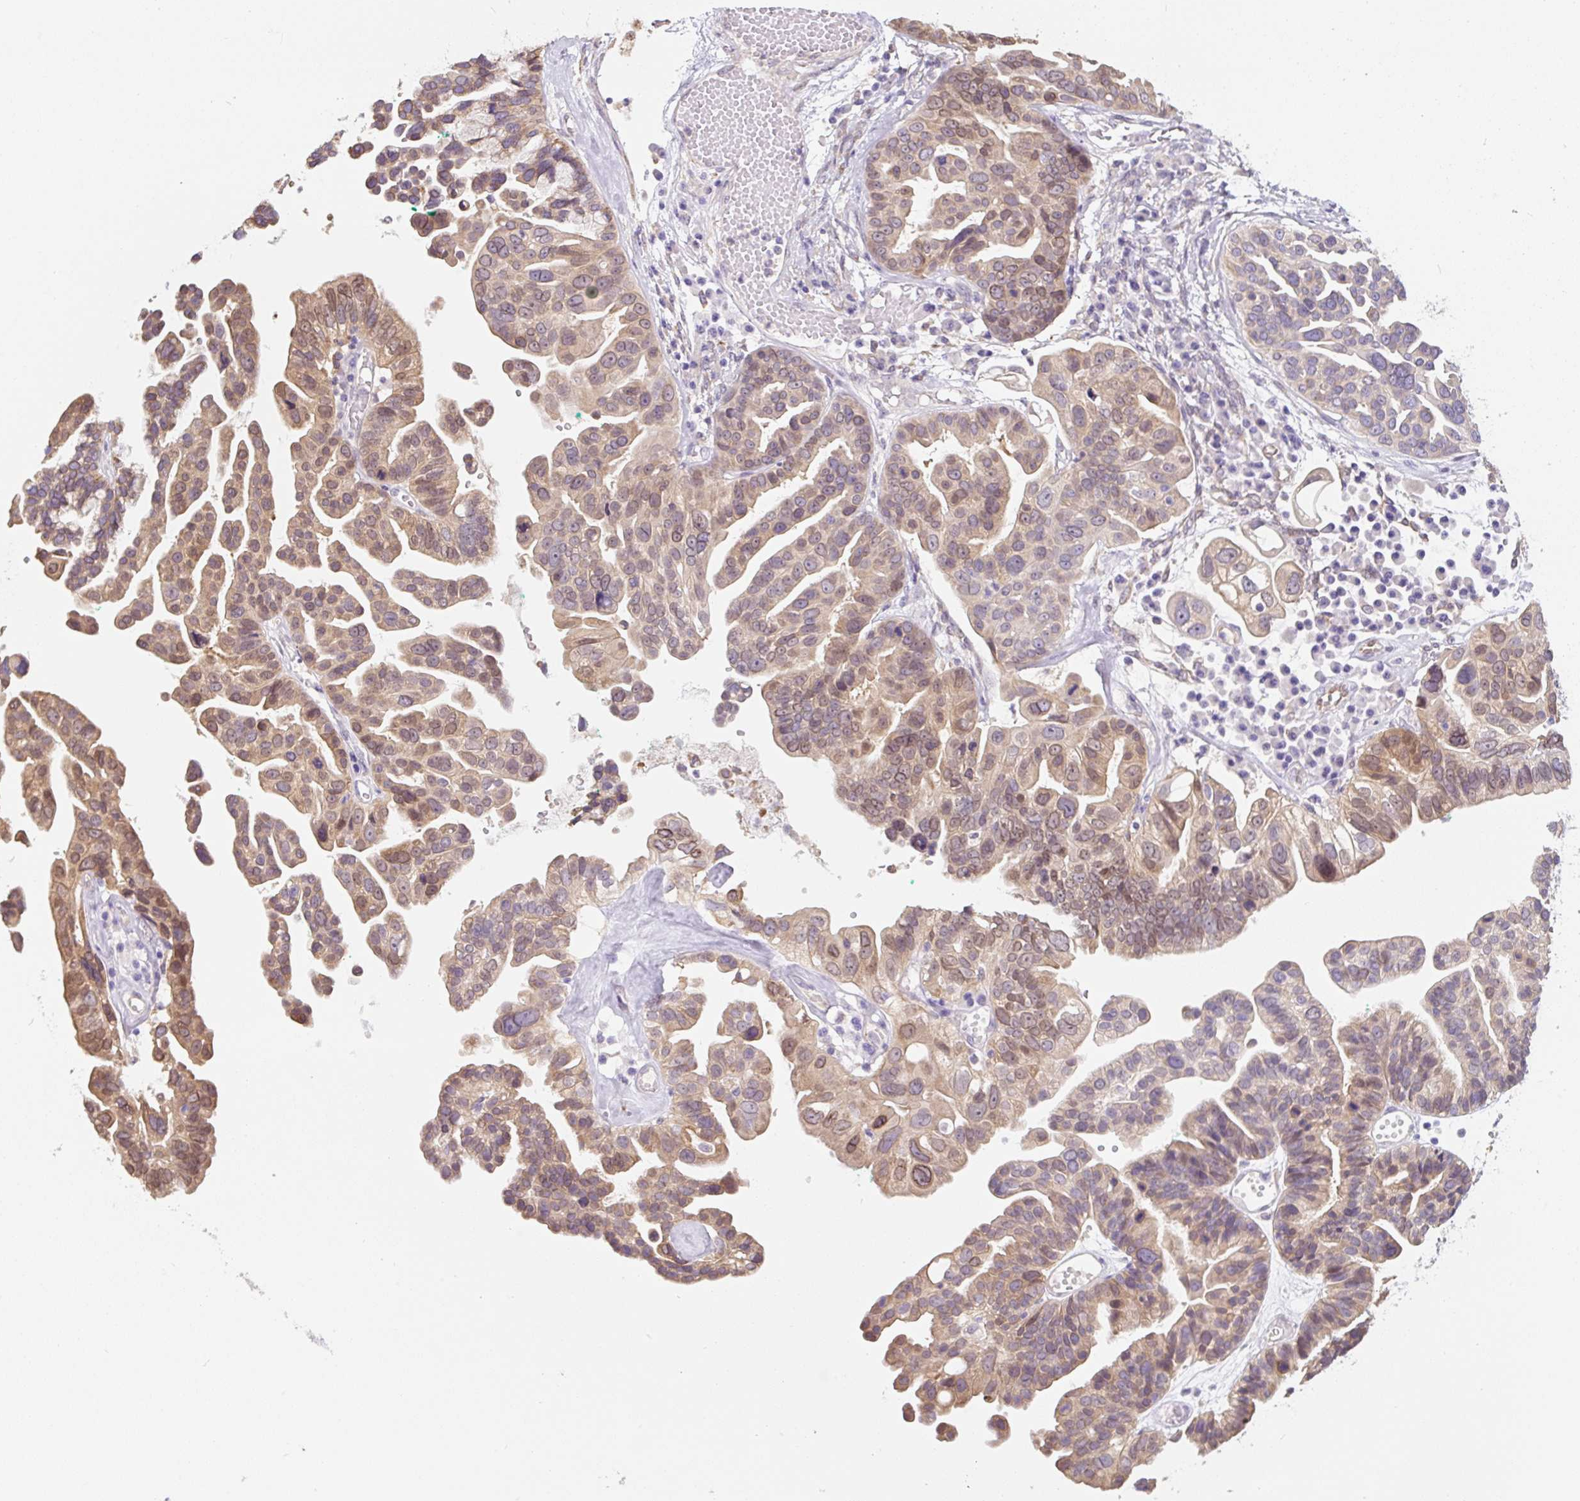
{"staining": {"intensity": "moderate", "quantity": "25%-75%", "location": "cytoplasmic/membranous,nuclear"}, "tissue": "ovarian cancer", "cell_type": "Tumor cells", "image_type": "cancer", "snomed": [{"axis": "morphology", "description": "Cystadenocarcinoma, serous, NOS"}, {"axis": "topography", "description": "Ovary"}], "caption": "Moderate cytoplasmic/membranous and nuclear positivity for a protein is identified in about 25%-75% of tumor cells of ovarian serous cystadenocarcinoma using IHC.", "gene": "ASRGL1", "patient": {"sex": "female", "age": 56}}